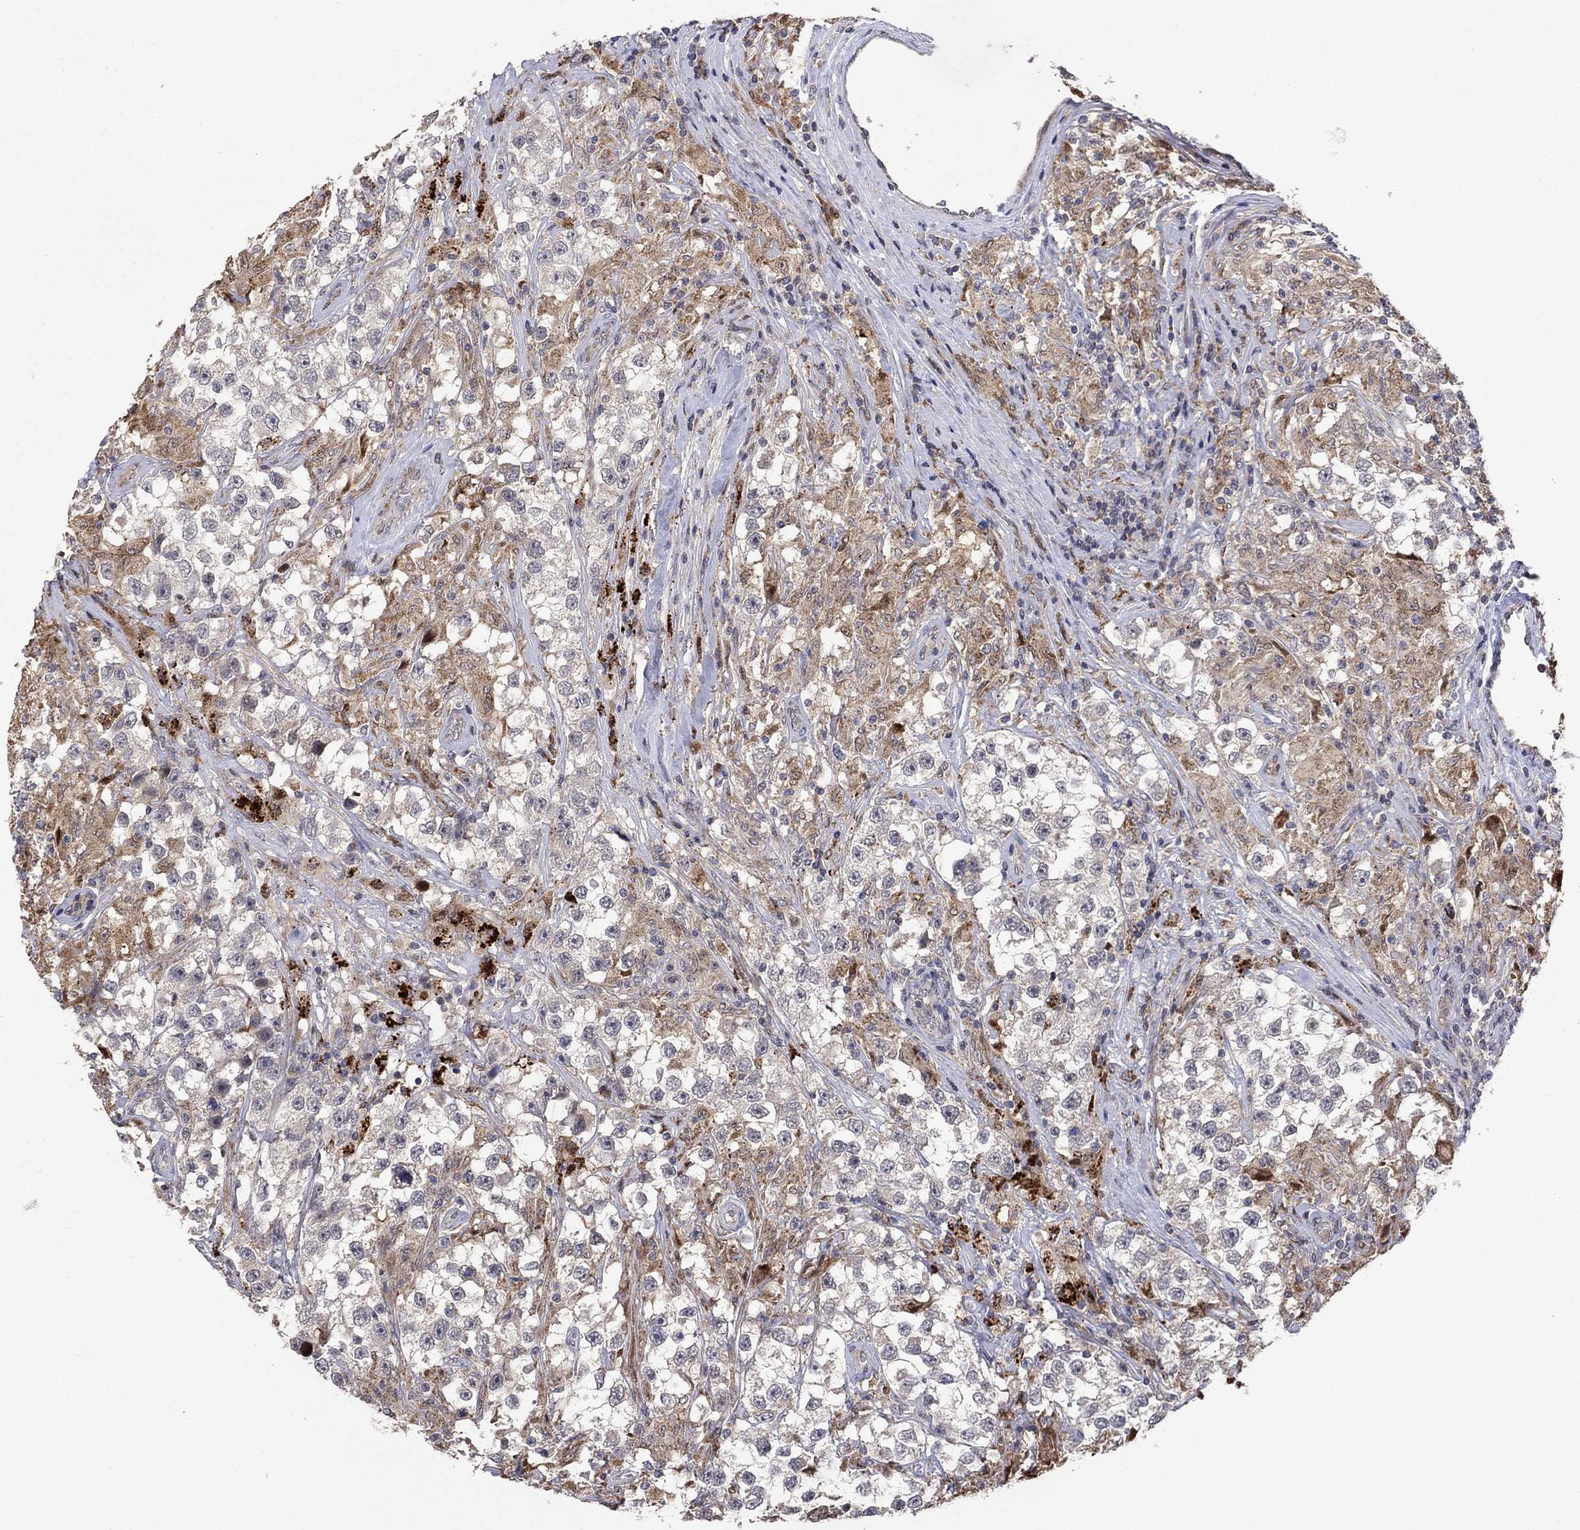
{"staining": {"intensity": "negative", "quantity": "none", "location": "none"}, "tissue": "testis cancer", "cell_type": "Tumor cells", "image_type": "cancer", "snomed": [{"axis": "morphology", "description": "Seminoma, NOS"}, {"axis": "topography", "description": "Testis"}], "caption": "Immunohistochemistry histopathology image of neoplastic tissue: human seminoma (testis) stained with DAB (3,3'-diaminobenzidine) shows no significant protein positivity in tumor cells. (DAB IHC with hematoxylin counter stain).", "gene": "LPCAT4", "patient": {"sex": "male", "age": 46}}